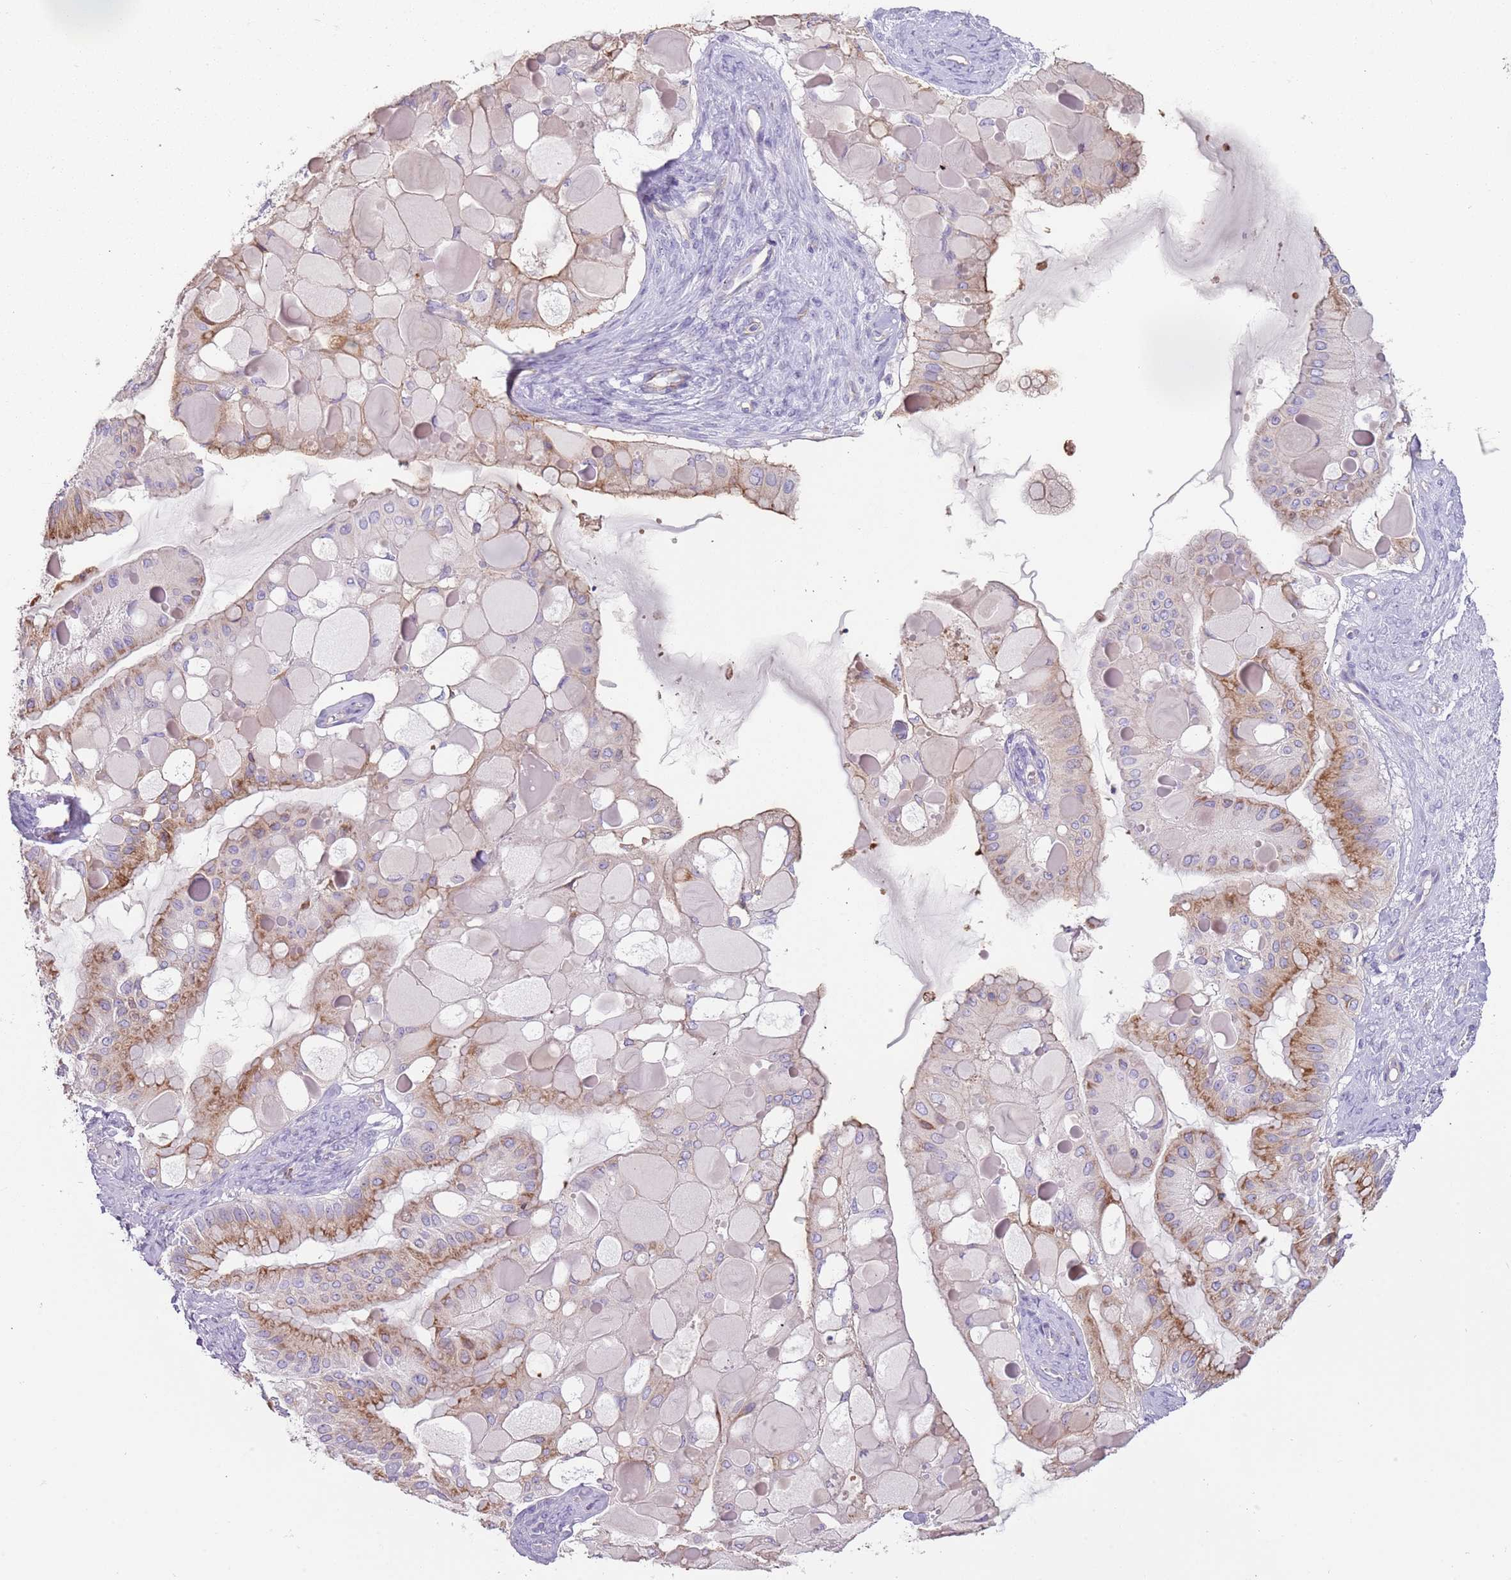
{"staining": {"intensity": "strong", "quantity": "25%-75%", "location": "cytoplasmic/membranous"}, "tissue": "ovarian cancer", "cell_type": "Tumor cells", "image_type": "cancer", "snomed": [{"axis": "morphology", "description": "Cystadenocarcinoma, mucinous, NOS"}, {"axis": "topography", "description": "Ovary"}], "caption": "Brown immunohistochemical staining in ovarian mucinous cystadenocarcinoma shows strong cytoplasmic/membranous expression in about 25%-75% of tumor cells.", "gene": "NBPF3", "patient": {"sex": "female", "age": 61}}